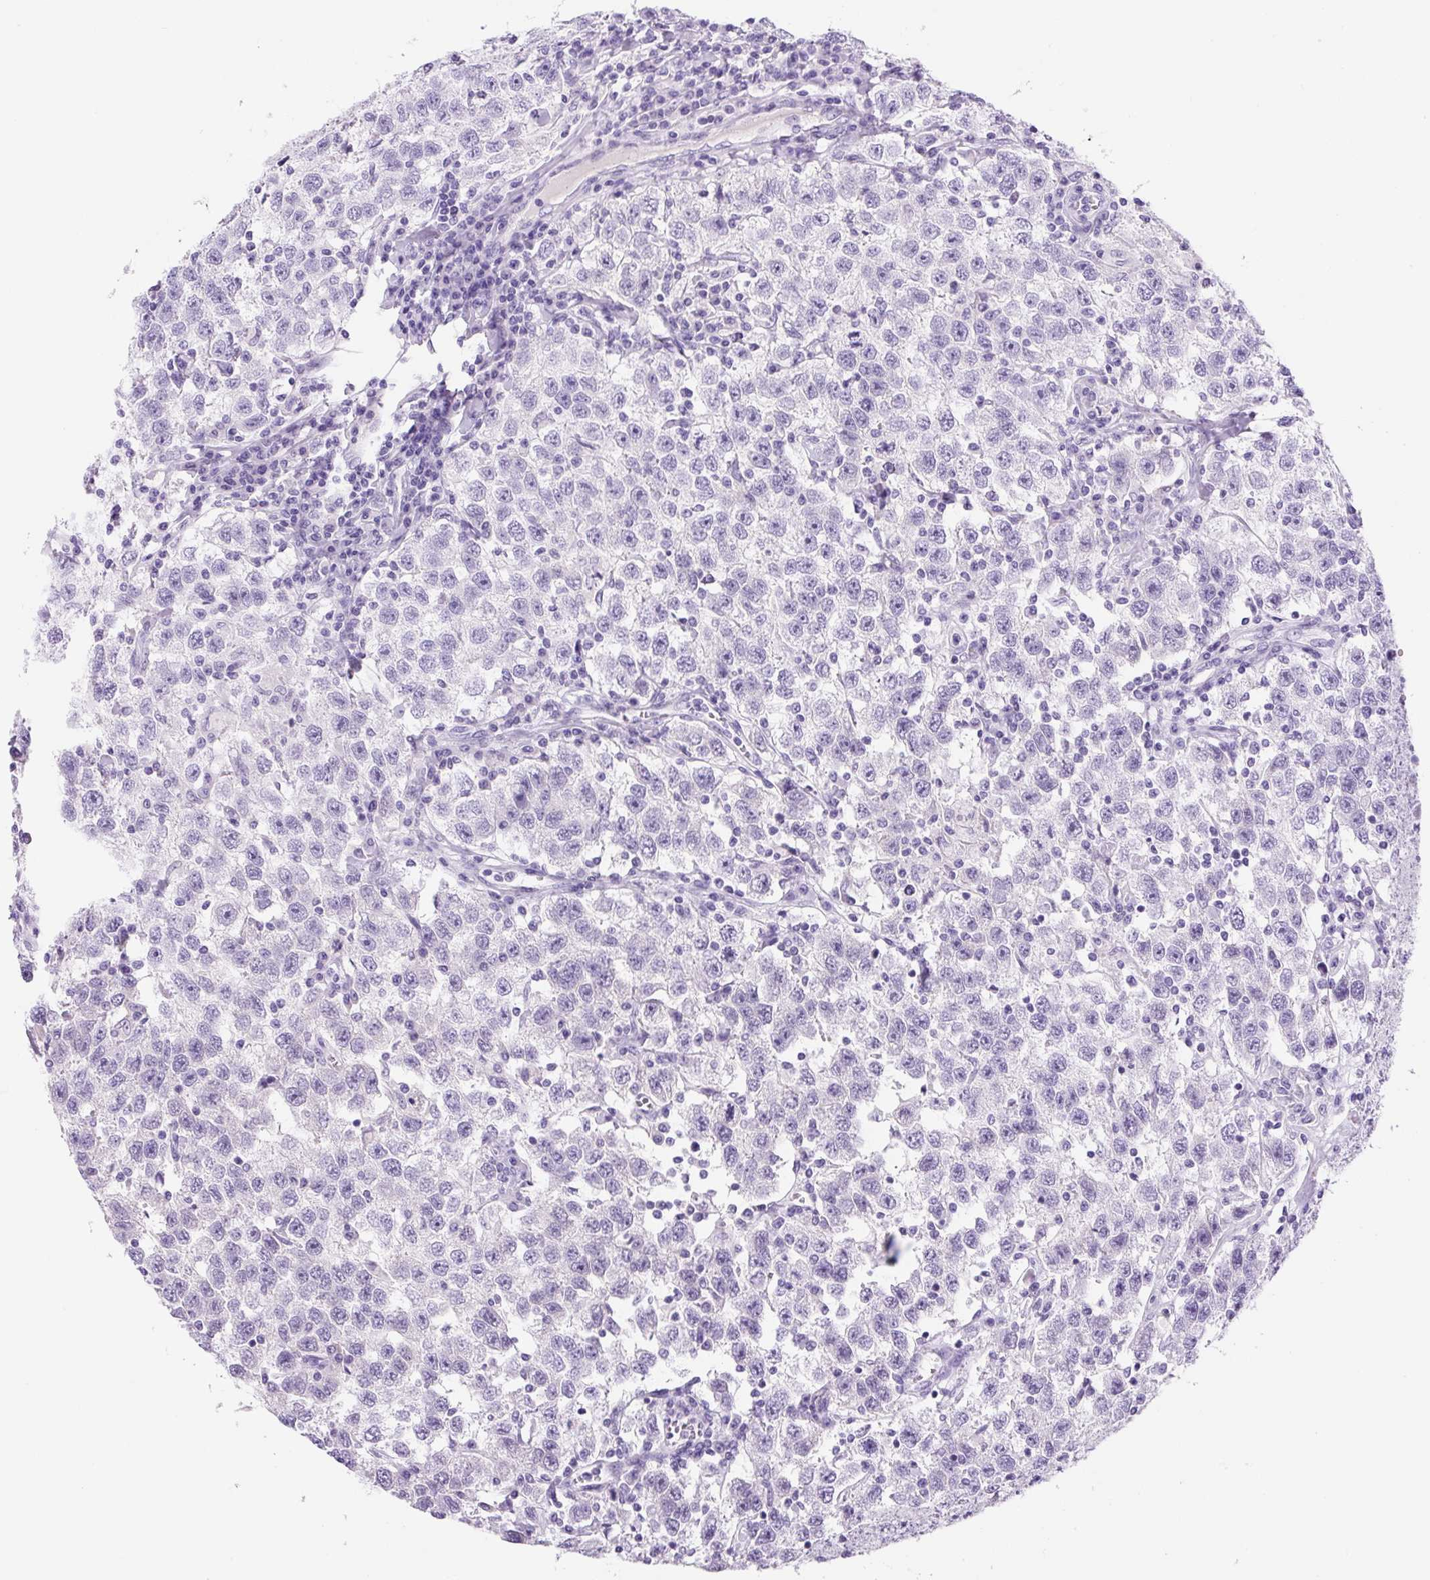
{"staining": {"intensity": "negative", "quantity": "none", "location": "none"}, "tissue": "testis cancer", "cell_type": "Tumor cells", "image_type": "cancer", "snomed": [{"axis": "morphology", "description": "Seminoma, NOS"}, {"axis": "topography", "description": "Testis"}], "caption": "Protein analysis of testis cancer displays no significant positivity in tumor cells.", "gene": "PRRT1", "patient": {"sex": "male", "age": 41}}